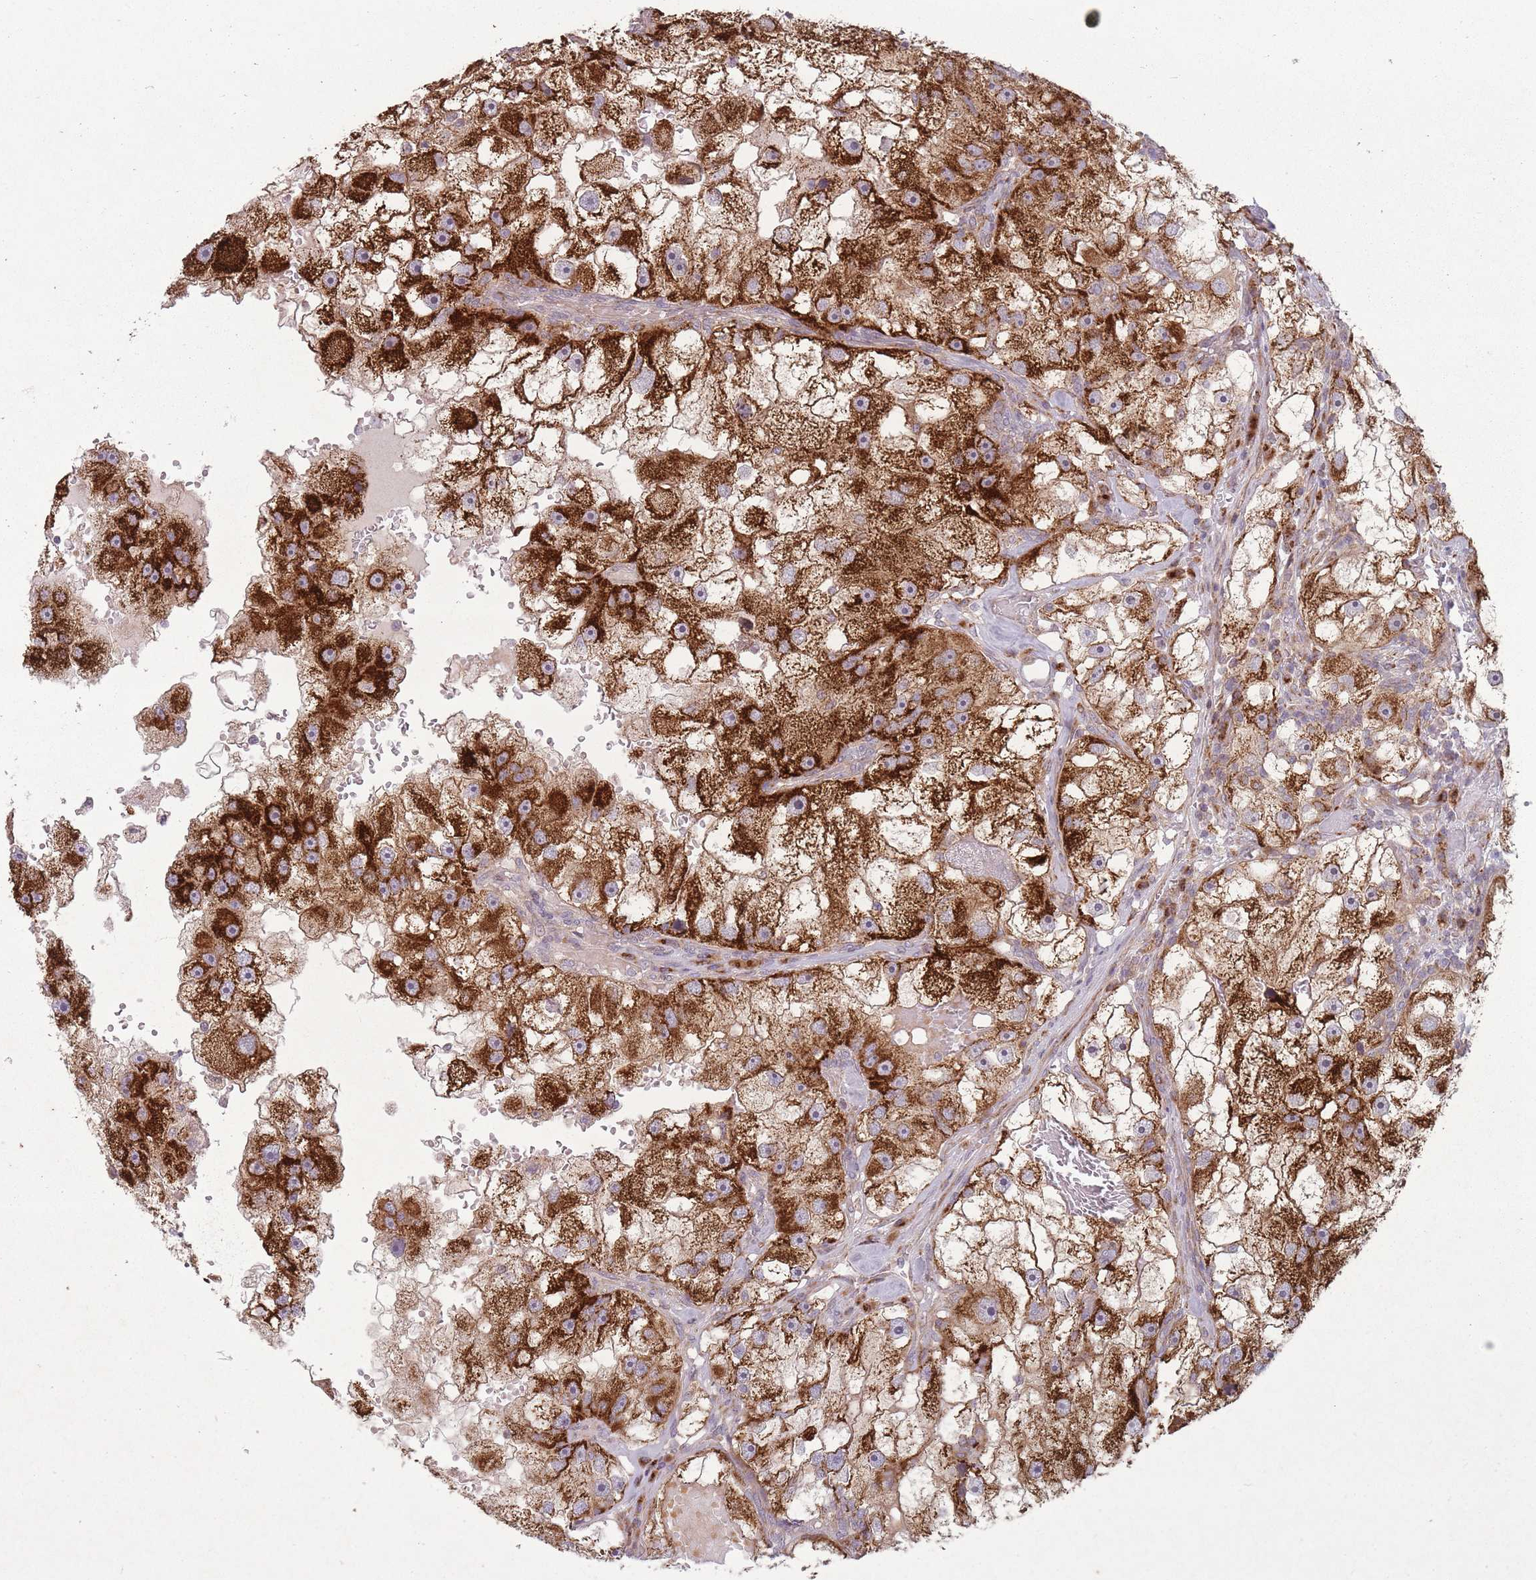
{"staining": {"intensity": "strong", "quantity": ">75%", "location": "cytoplasmic/membranous"}, "tissue": "renal cancer", "cell_type": "Tumor cells", "image_type": "cancer", "snomed": [{"axis": "morphology", "description": "Adenocarcinoma, NOS"}, {"axis": "topography", "description": "Kidney"}], "caption": "This photomicrograph demonstrates immunohistochemistry (IHC) staining of renal adenocarcinoma, with high strong cytoplasmic/membranous positivity in about >75% of tumor cells.", "gene": "OR10Q1", "patient": {"sex": "male", "age": 63}}